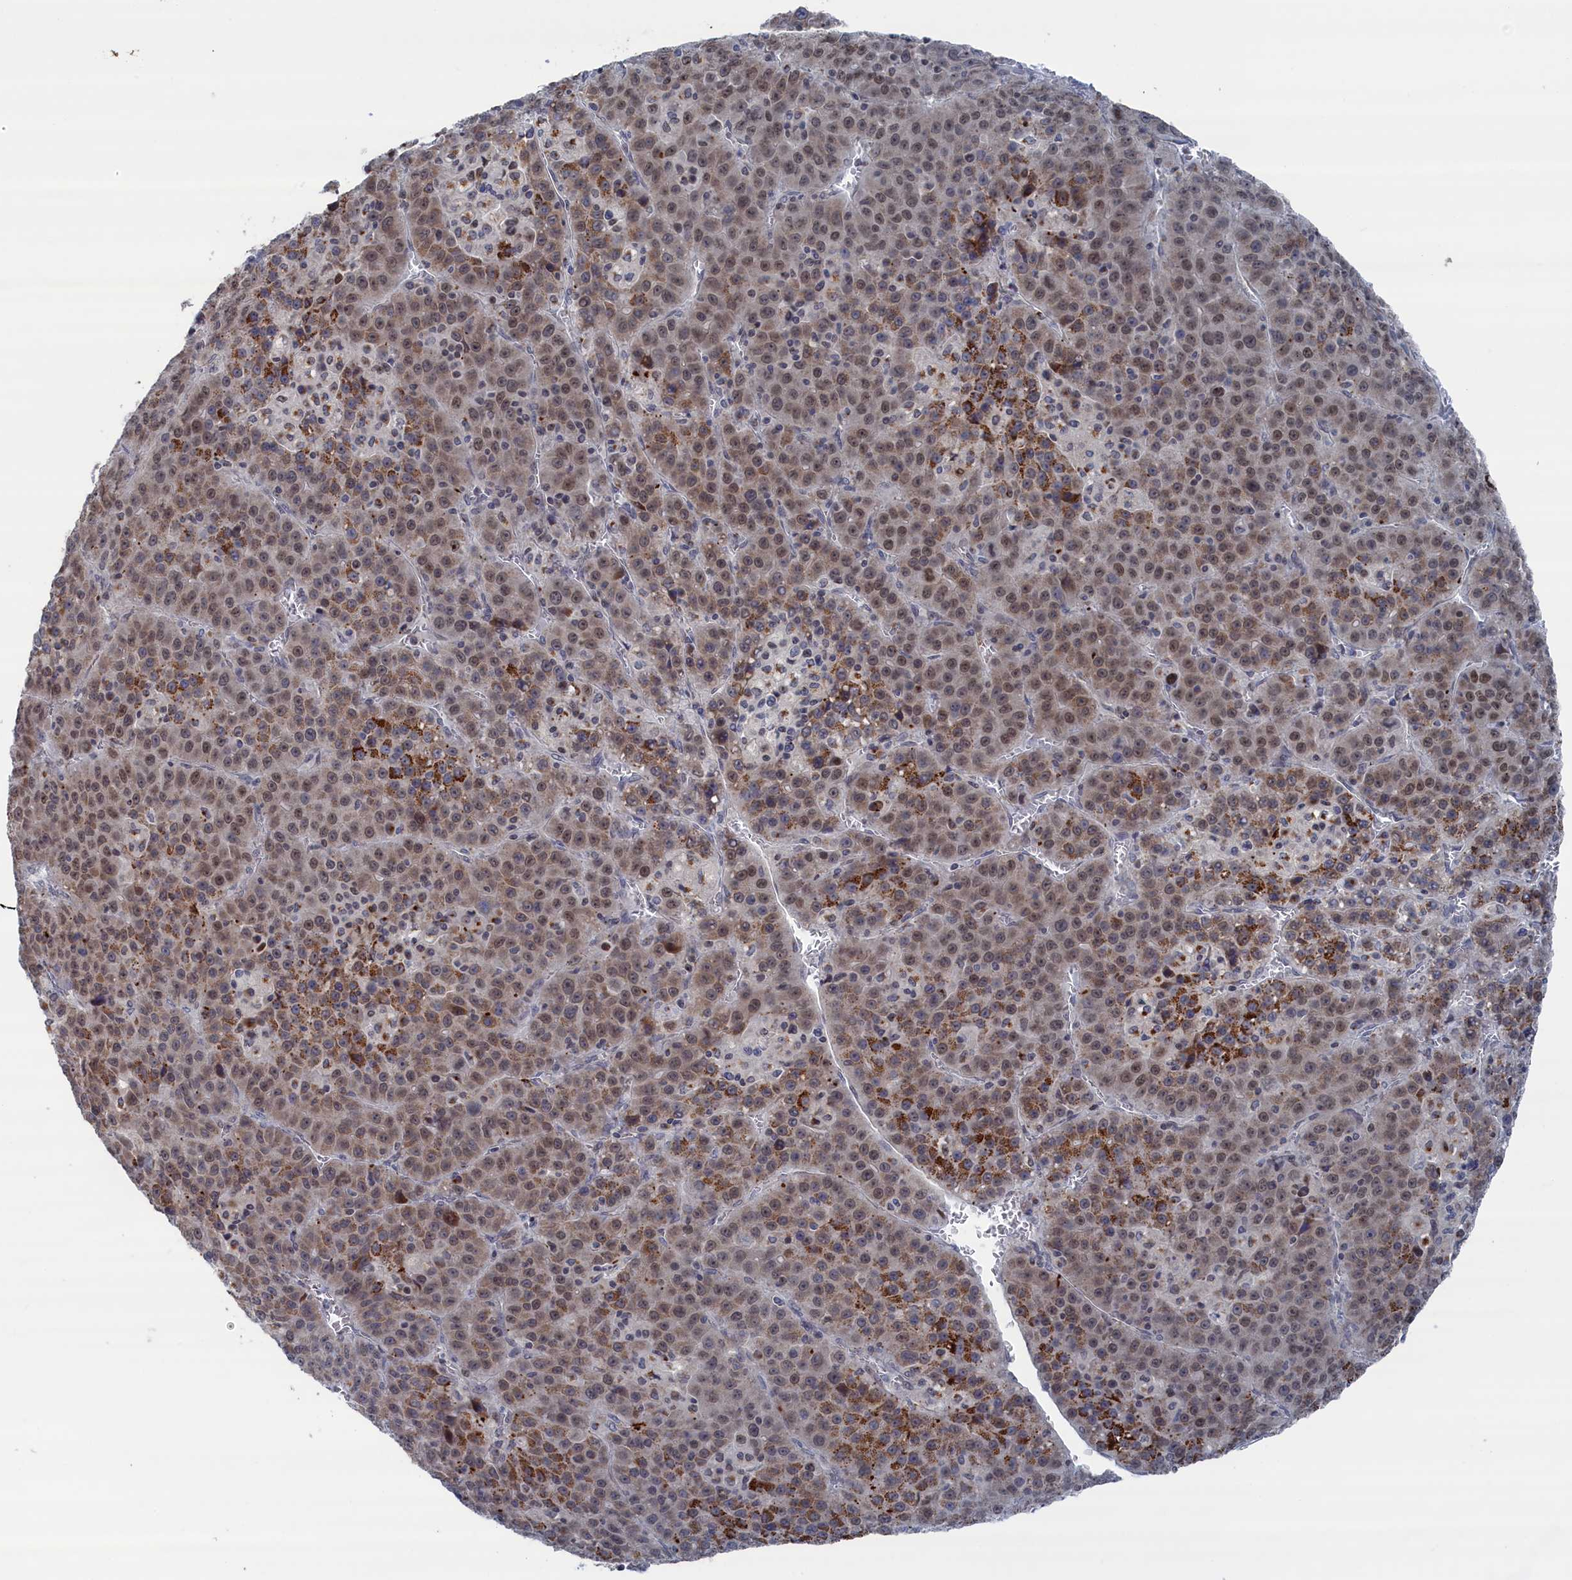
{"staining": {"intensity": "moderate", "quantity": "25%-75%", "location": "cytoplasmic/membranous,nuclear"}, "tissue": "liver cancer", "cell_type": "Tumor cells", "image_type": "cancer", "snomed": [{"axis": "morphology", "description": "Carcinoma, Hepatocellular, NOS"}, {"axis": "topography", "description": "Liver"}], "caption": "A high-resolution micrograph shows immunohistochemistry staining of liver hepatocellular carcinoma, which demonstrates moderate cytoplasmic/membranous and nuclear expression in about 25%-75% of tumor cells. Immunohistochemistry stains the protein of interest in brown and the nuclei are stained blue.", "gene": "IRX1", "patient": {"sex": "female", "age": 53}}